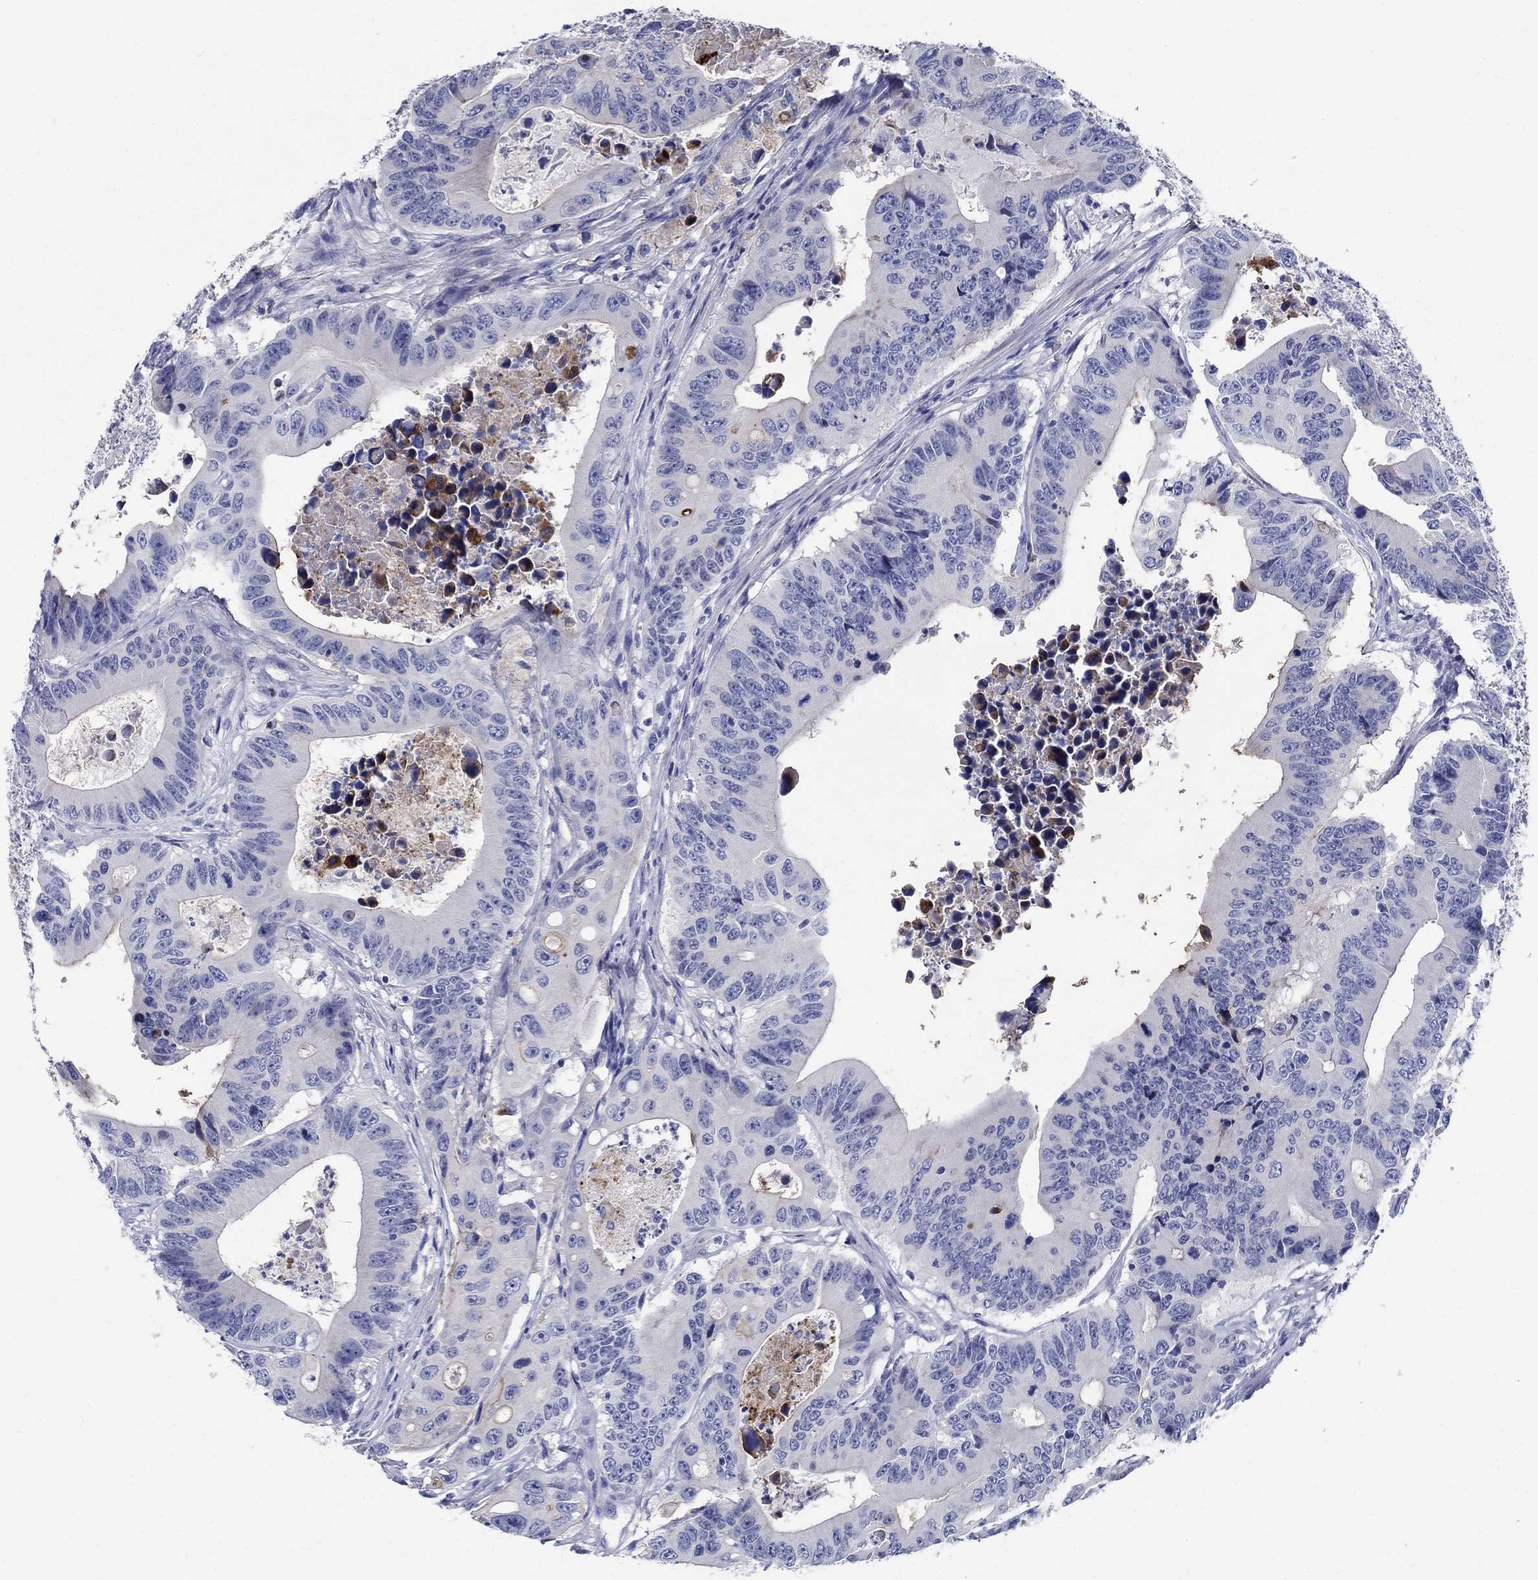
{"staining": {"intensity": "negative", "quantity": "none", "location": "none"}, "tissue": "colorectal cancer", "cell_type": "Tumor cells", "image_type": "cancer", "snomed": [{"axis": "morphology", "description": "Adenocarcinoma, NOS"}, {"axis": "topography", "description": "Colon"}], "caption": "IHC photomicrograph of neoplastic tissue: colorectal cancer (adenocarcinoma) stained with DAB (3,3'-diaminobenzidine) demonstrates no significant protein expression in tumor cells.", "gene": "SOX2", "patient": {"sex": "female", "age": 90}}